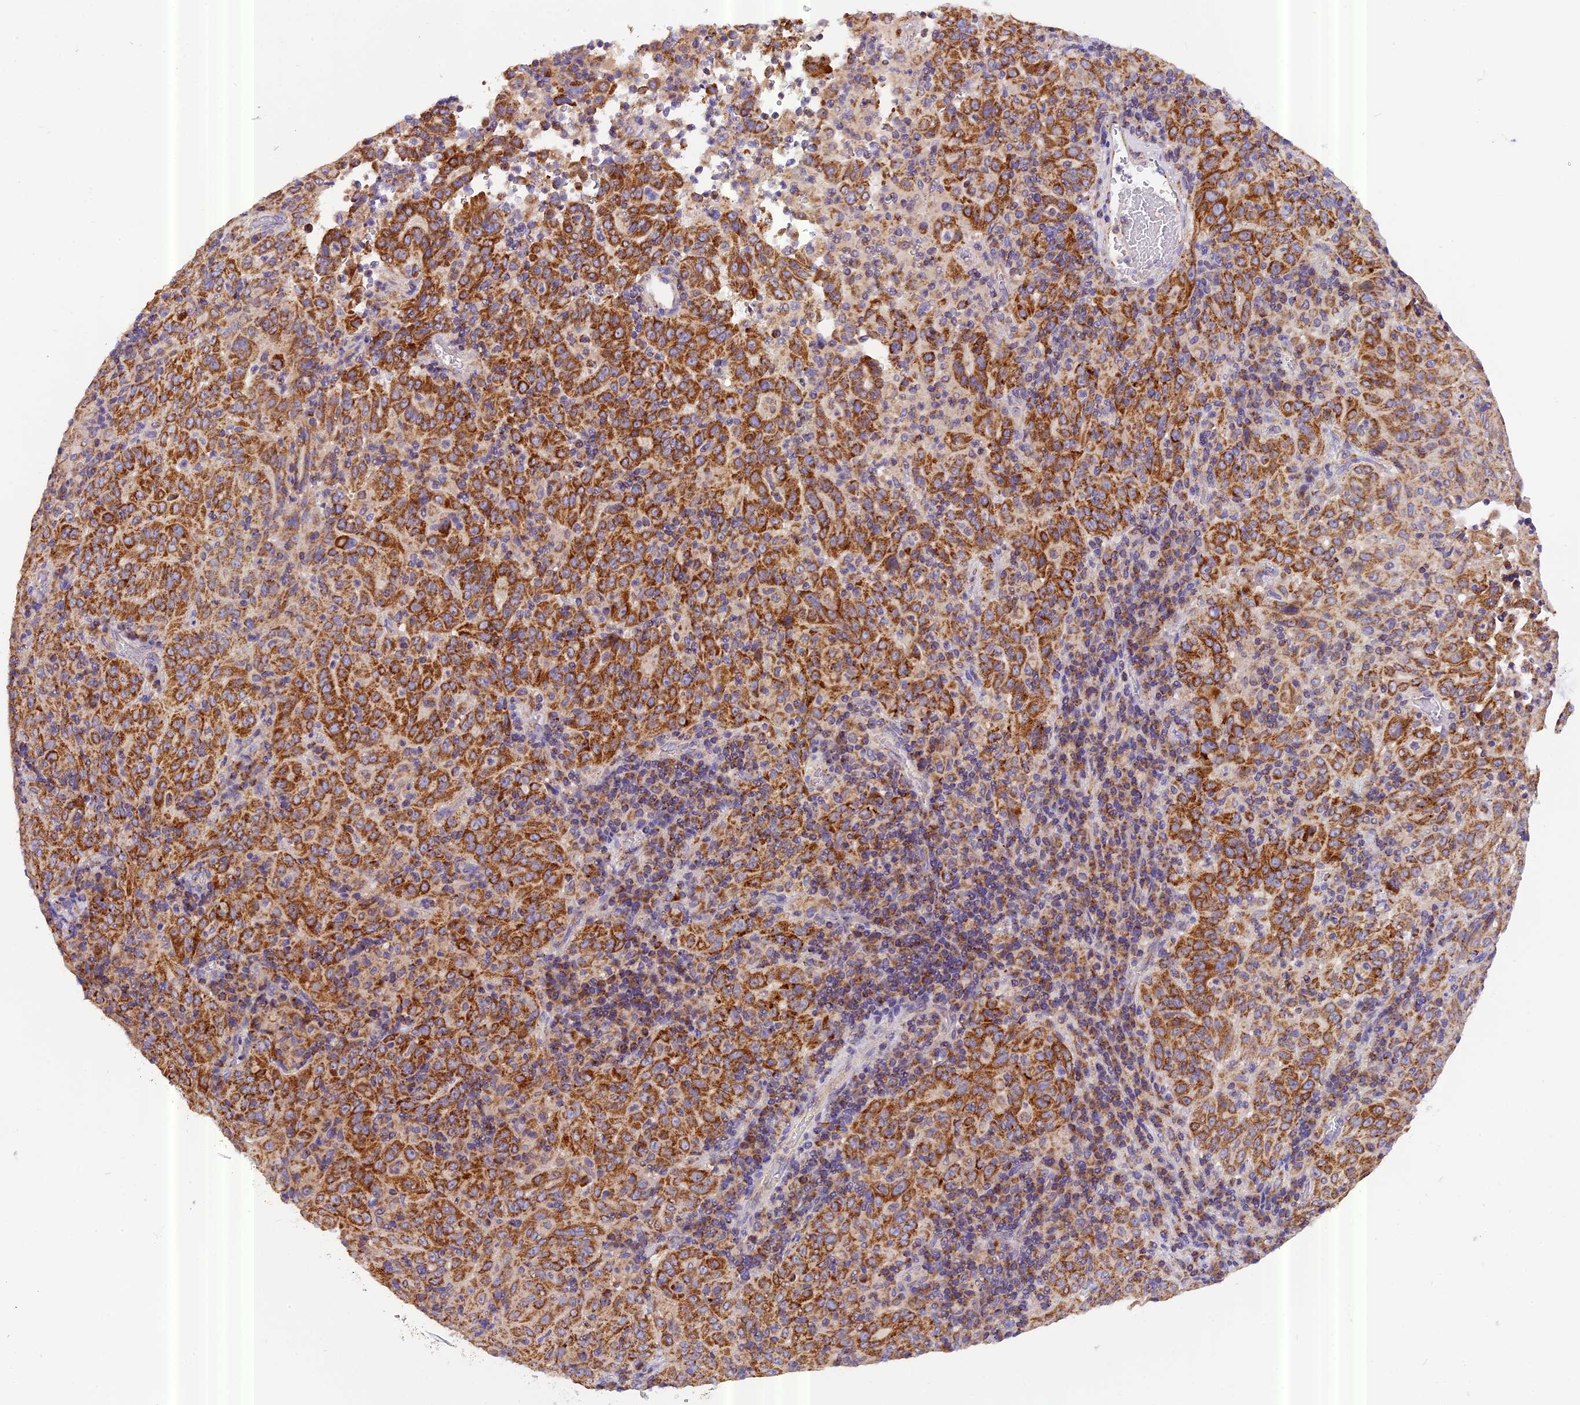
{"staining": {"intensity": "moderate", "quantity": ">75%", "location": "cytoplasmic/membranous"}, "tissue": "pancreatic cancer", "cell_type": "Tumor cells", "image_type": "cancer", "snomed": [{"axis": "morphology", "description": "Adenocarcinoma, NOS"}, {"axis": "topography", "description": "Pancreas"}], "caption": "Protein expression analysis of human pancreatic cancer (adenocarcinoma) reveals moderate cytoplasmic/membranous staining in about >75% of tumor cells.", "gene": "MGME1", "patient": {"sex": "male", "age": 63}}